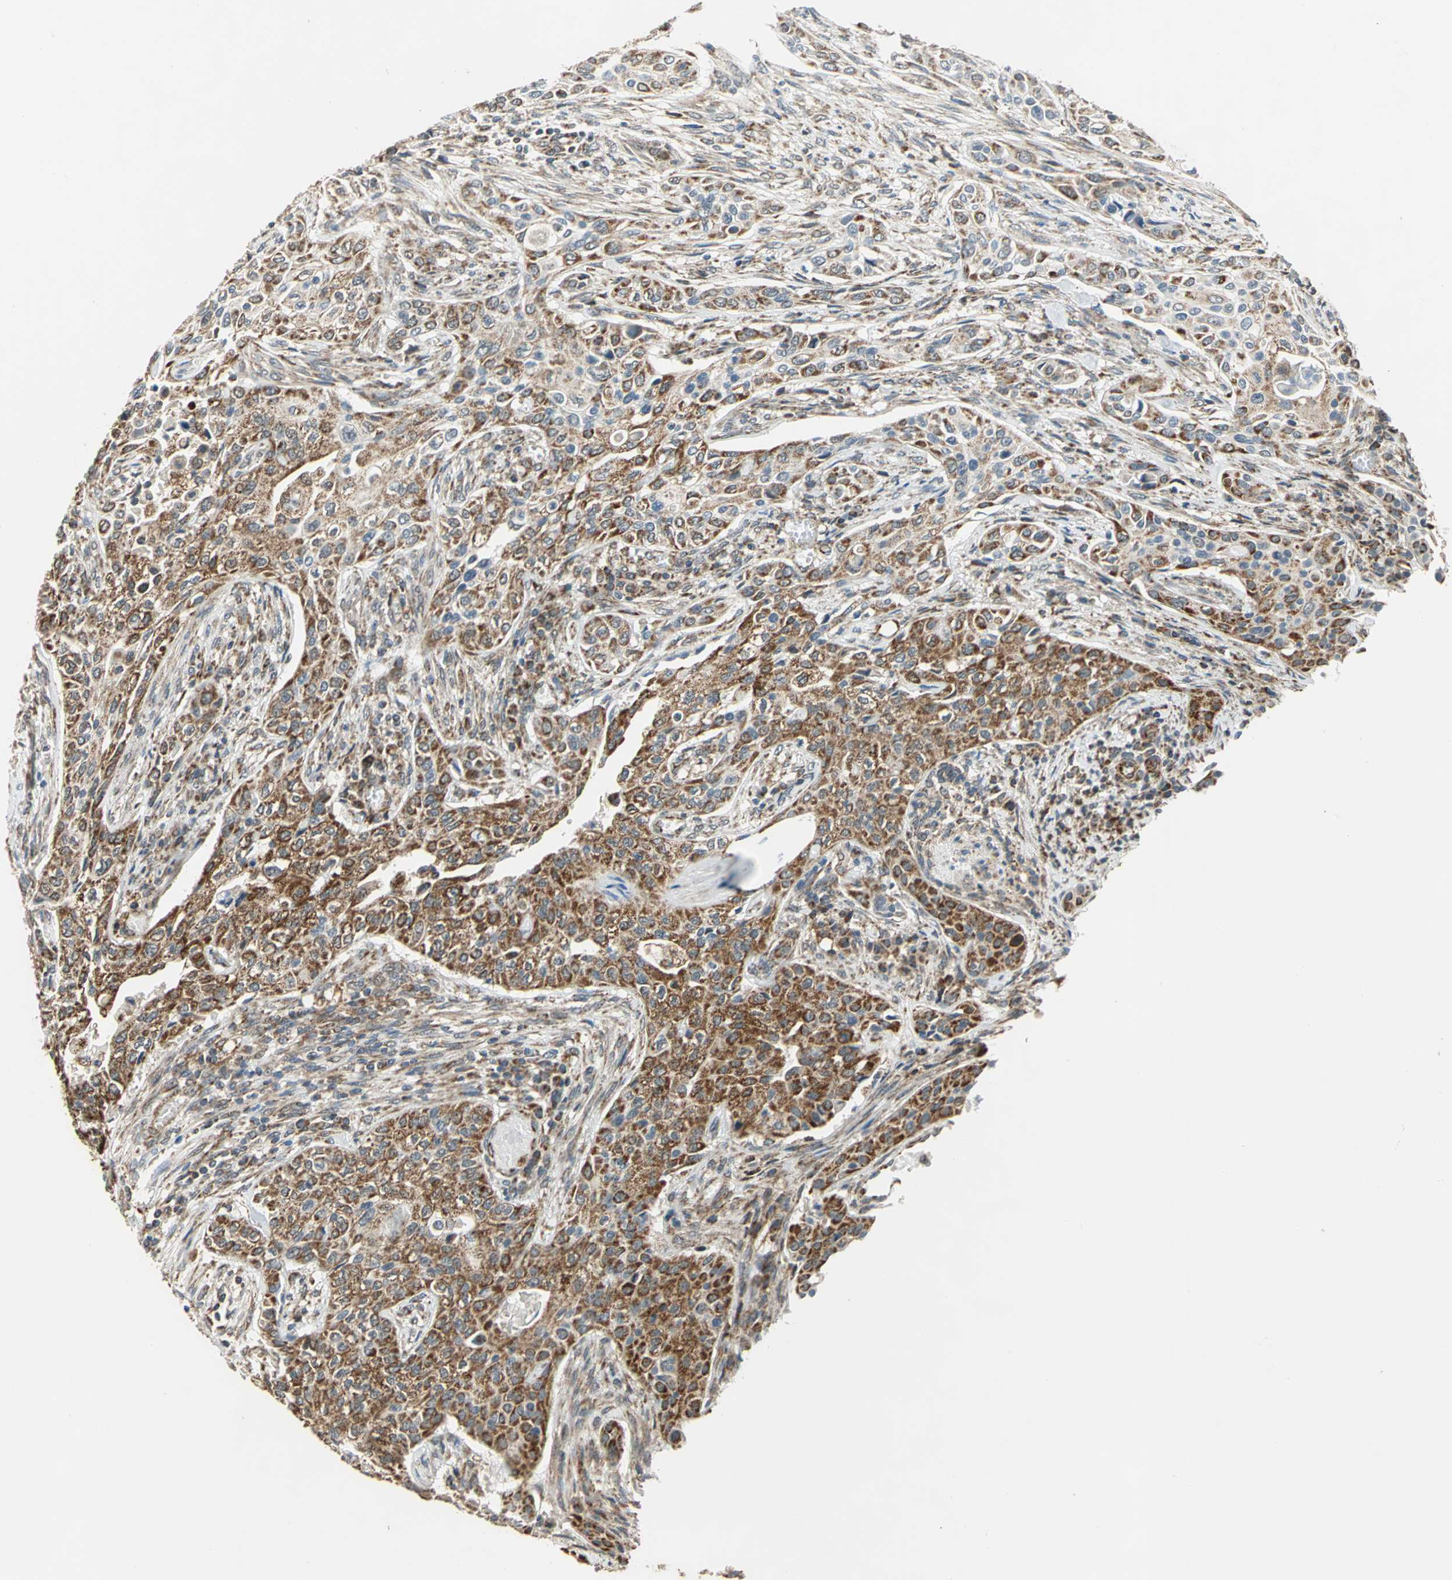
{"staining": {"intensity": "moderate", "quantity": ">75%", "location": "cytoplasmic/membranous"}, "tissue": "urothelial cancer", "cell_type": "Tumor cells", "image_type": "cancer", "snomed": [{"axis": "morphology", "description": "Urothelial carcinoma, High grade"}, {"axis": "topography", "description": "Urinary bladder"}], "caption": "High-grade urothelial carcinoma stained with IHC displays moderate cytoplasmic/membranous positivity in about >75% of tumor cells. (DAB (3,3'-diaminobenzidine) IHC, brown staining for protein, blue staining for nuclei).", "gene": "MRPS22", "patient": {"sex": "male", "age": 74}}